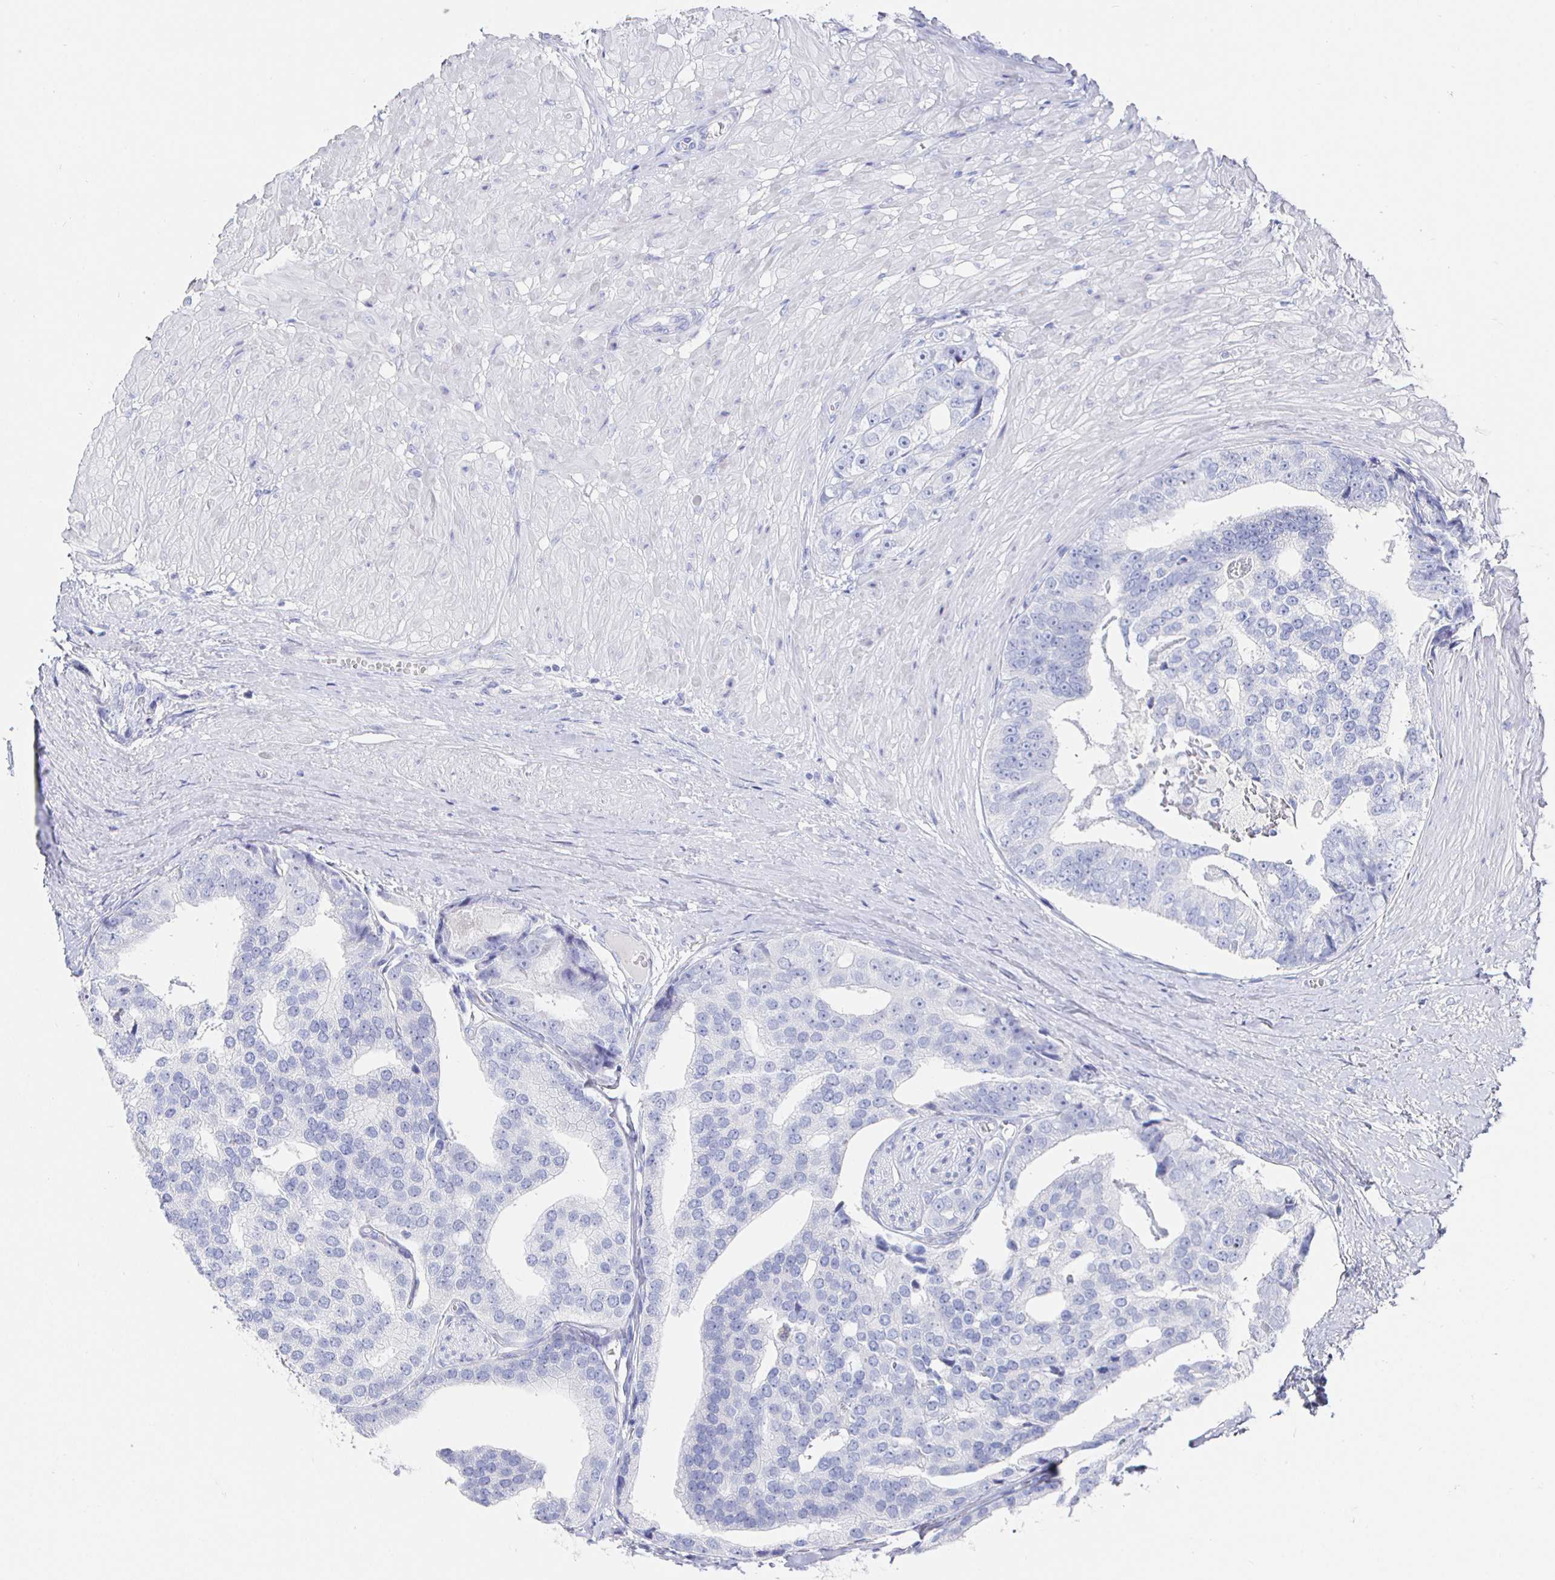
{"staining": {"intensity": "negative", "quantity": "none", "location": "none"}, "tissue": "prostate cancer", "cell_type": "Tumor cells", "image_type": "cancer", "snomed": [{"axis": "morphology", "description": "Adenocarcinoma, High grade"}, {"axis": "topography", "description": "Prostate"}], "caption": "Histopathology image shows no significant protein staining in tumor cells of prostate cancer. Nuclei are stained in blue.", "gene": "CLCA1", "patient": {"sex": "male", "age": 71}}